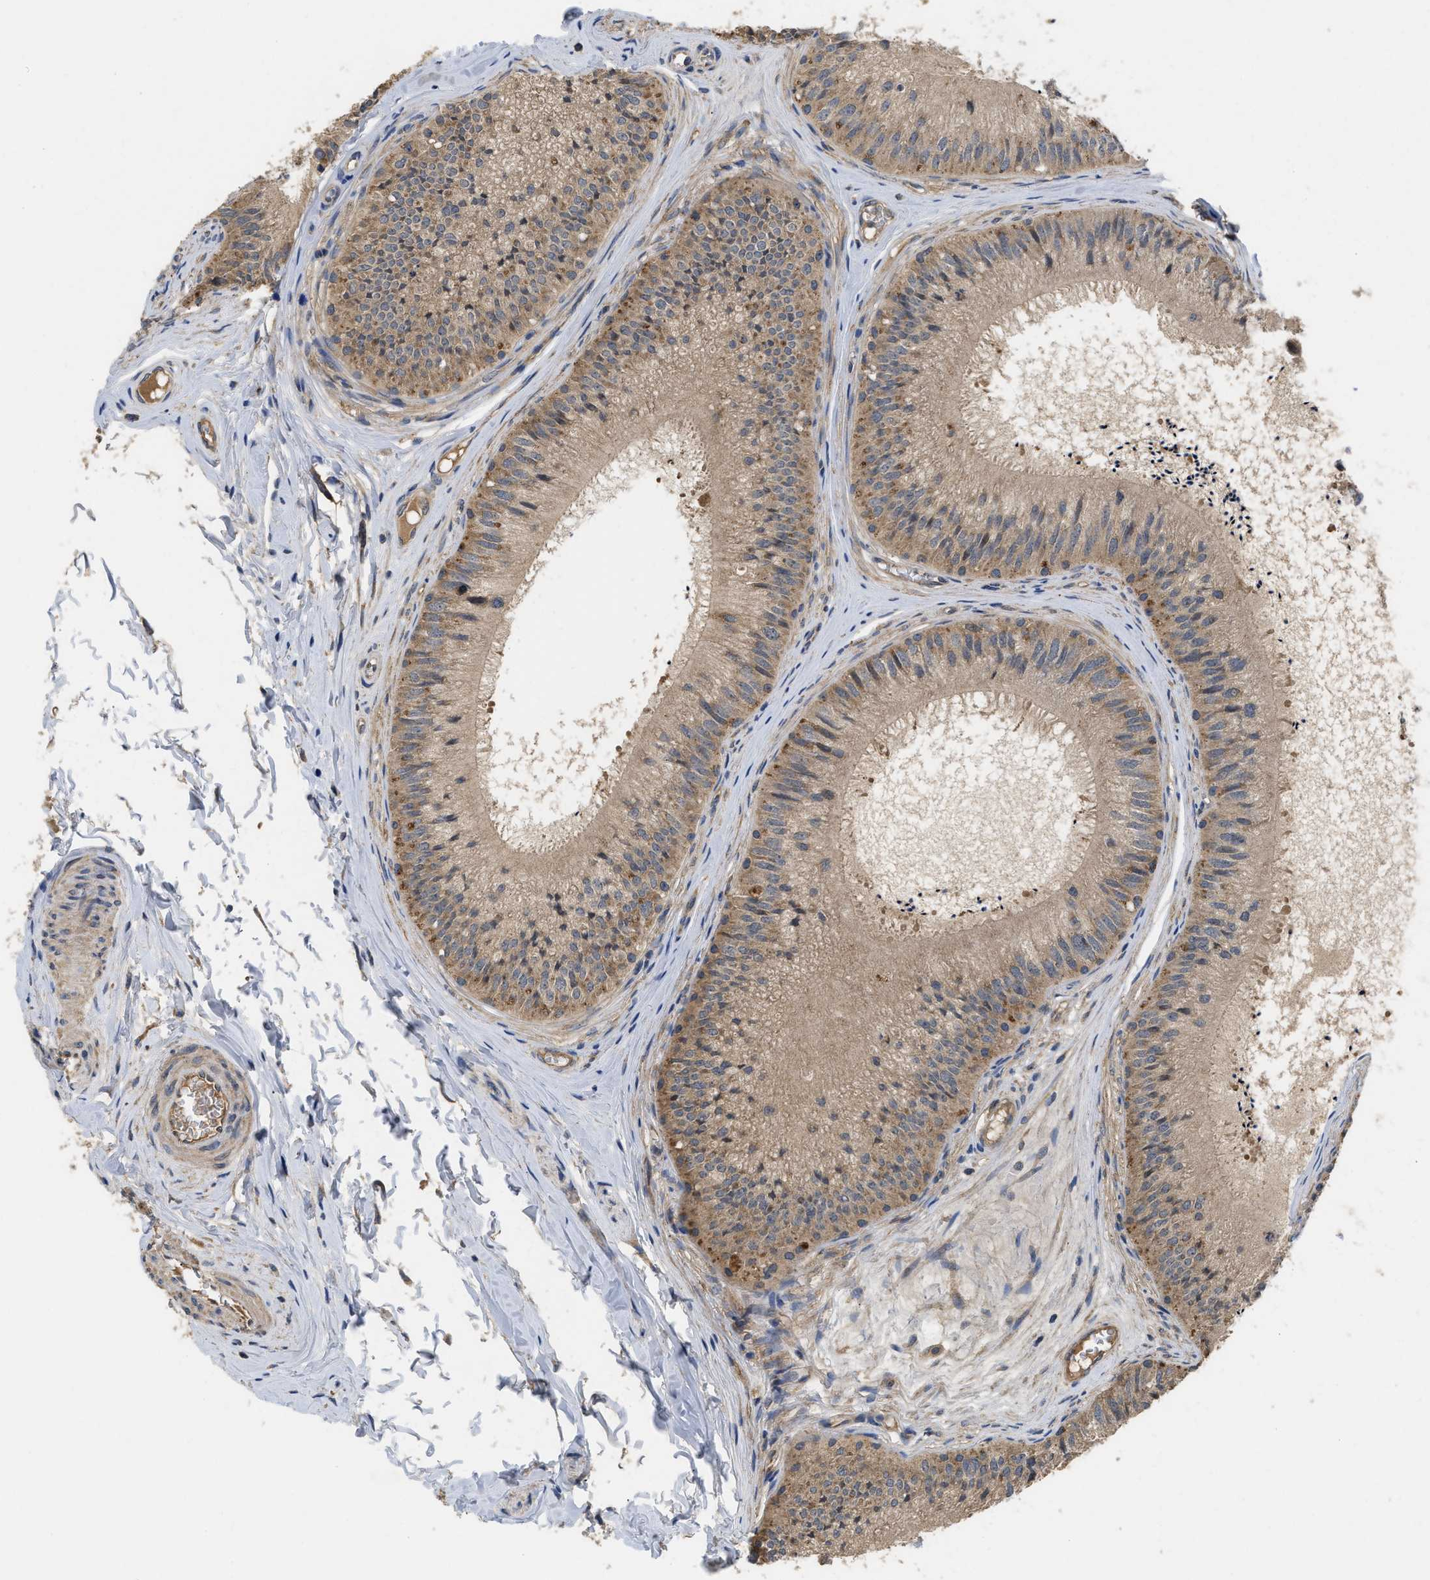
{"staining": {"intensity": "weak", "quantity": ">75%", "location": "cytoplasmic/membranous"}, "tissue": "epididymis", "cell_type": "Glandular cells", "image_type": "normal", "snomed": [{"axis": "morphology", "description": "Normal tissue, NOS"}, {"axis": "topography", "description": "Epididymis"}], "caption": "Immunohistochemistry (IHC) of unremarkable human epididymis exhibits low levels of weak cytoplasmic/membranous expression in approximately >75% of glandular cells.", "gene": "RNF216", "patient": {"sex": "male", "age": 31}}